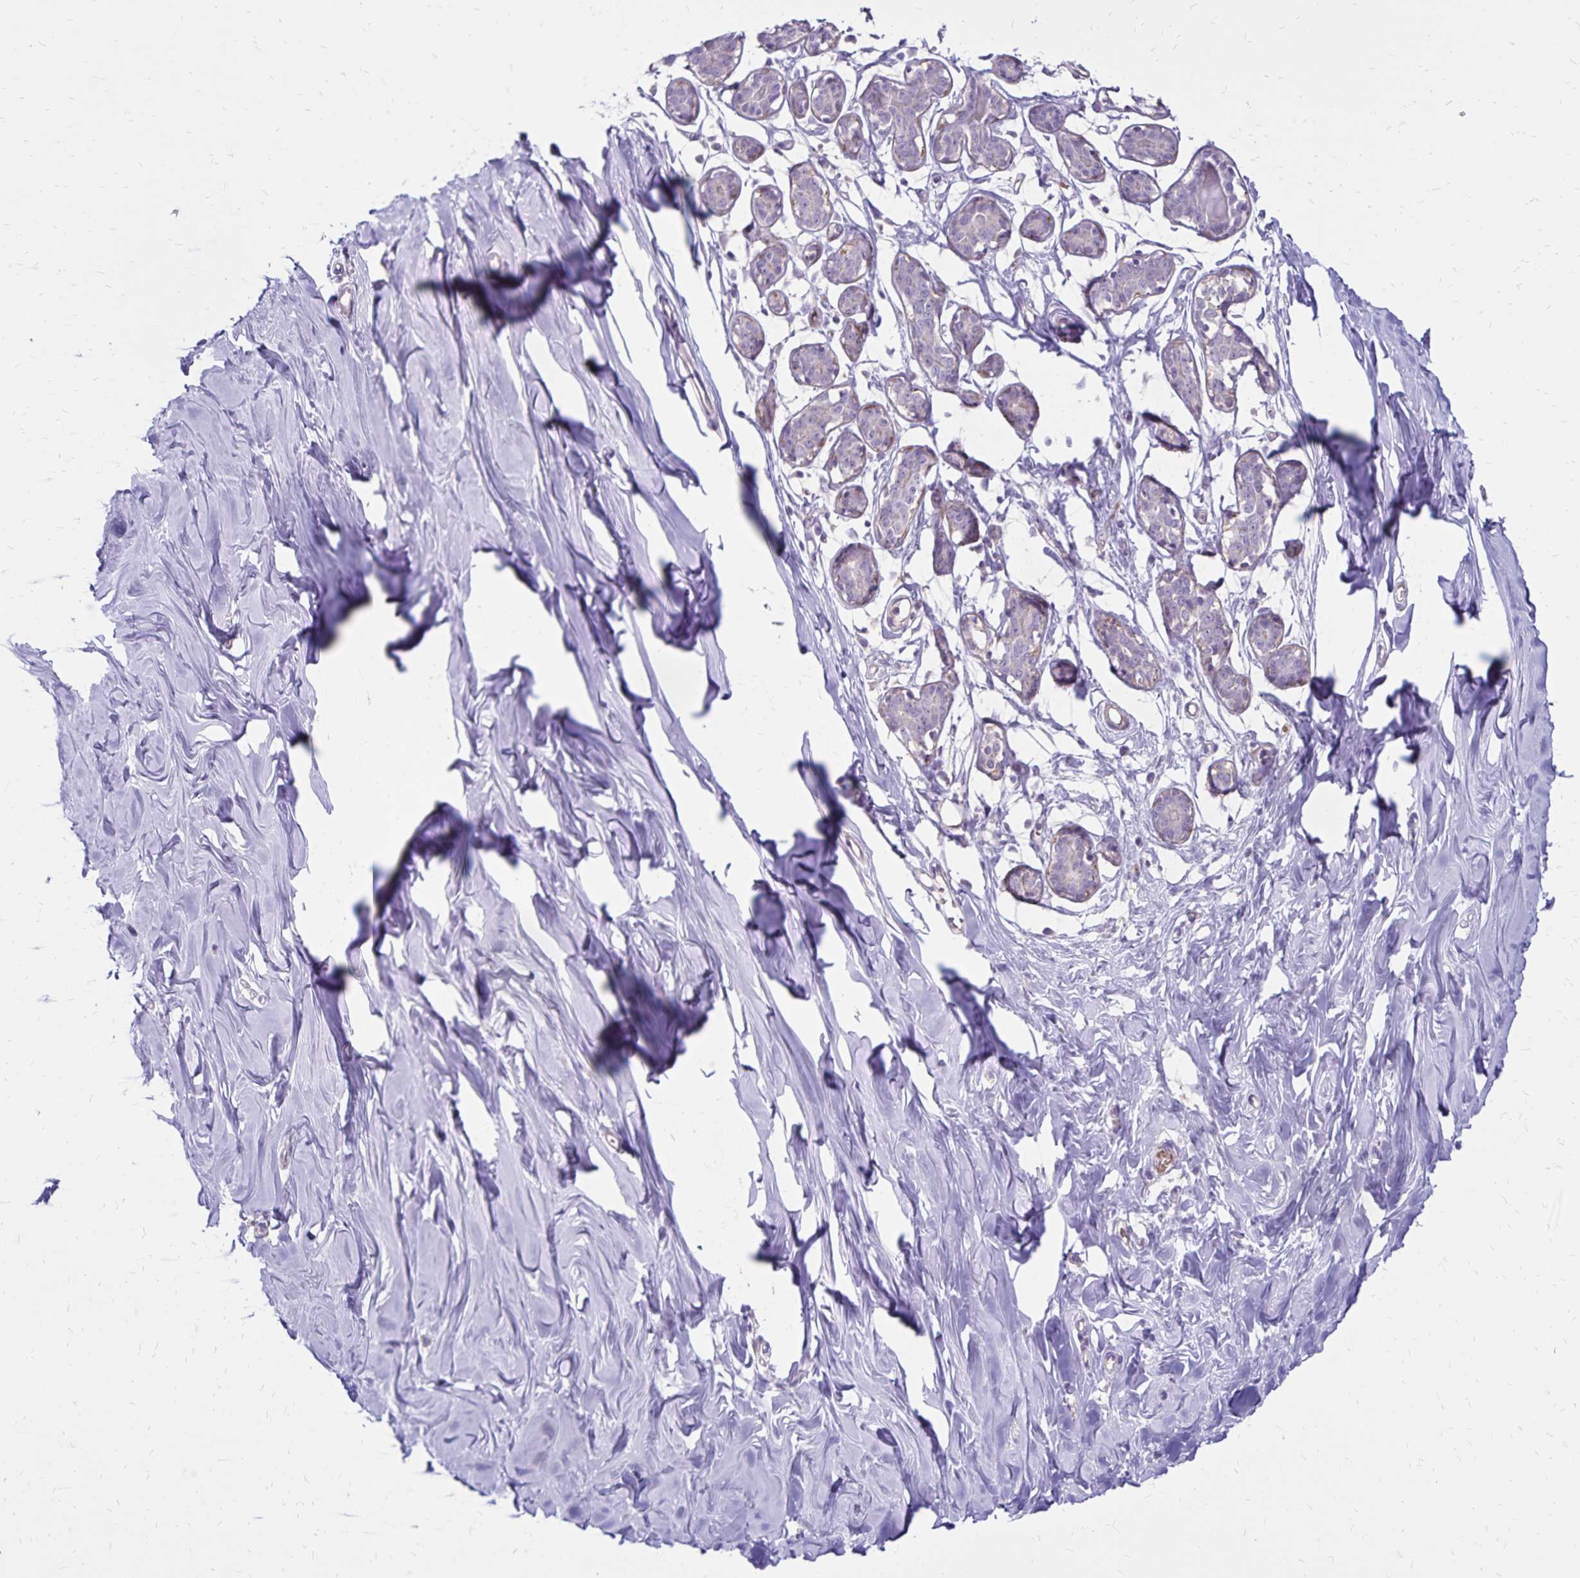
{"staining": {"intensity": "negative", "quantity": "none", "location": "none"}, "tissue": "breast", "cell_type": "Adipocytes", "image_type": "normal", "snomed": [{"axis": "morphology", "description": "Normal tissue, NOS"}, {"axis": "topography", "description": "Breast"}], "caption": "An immunohistochemistry (IHC) micrograph of normal breast is shown. There is no staining in adipocytes of breast. Brightfield microscopy of immunohistochemistry (IHC) stained with DAB (brown) and hematoxylin (blue), captured at high magnification.", "gene": "FSD1", "patient": {"sex": "female", "age": 27}}